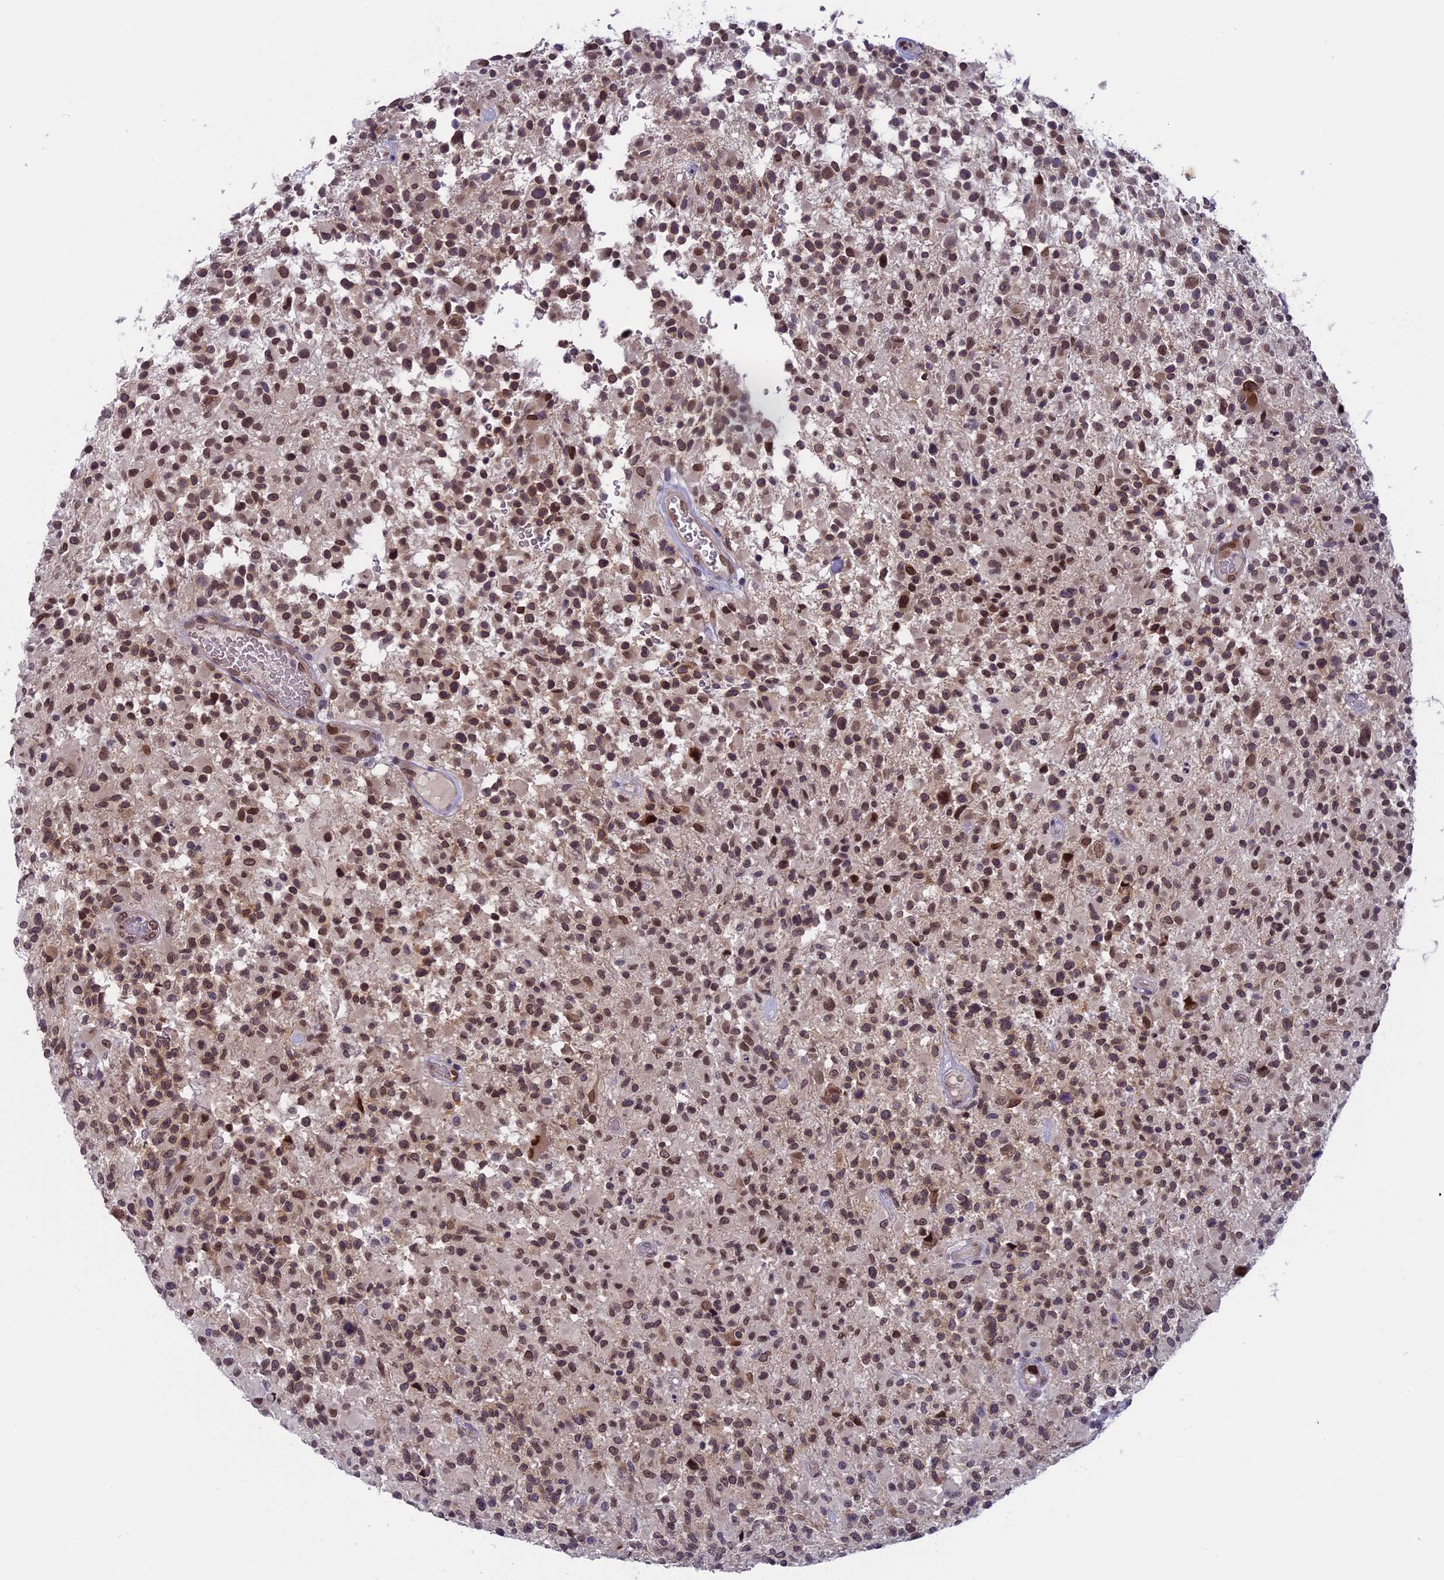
{"staining": {"intensity": "moderate", "quantity": ">75%", "location": "nuclear"}, "tissue": "glioma", "cell_type": "Tumor cells", "image_type": "cancer", "snomed": [{"axis": "morphology", "description": "Glioma, malignant, High grade"}, {"axis": "morphology", "description": "Glioblastoma, NOS"}, {"axis": "topography", "description": "Brain"}], "caption": "Immunohistochemistry of human glioma displays medium levels of moderate nuclear positivity in approximately >75% of tumor cells.", "gene": "GPSM1", "patient": {"sex": "male", "age": 60}}